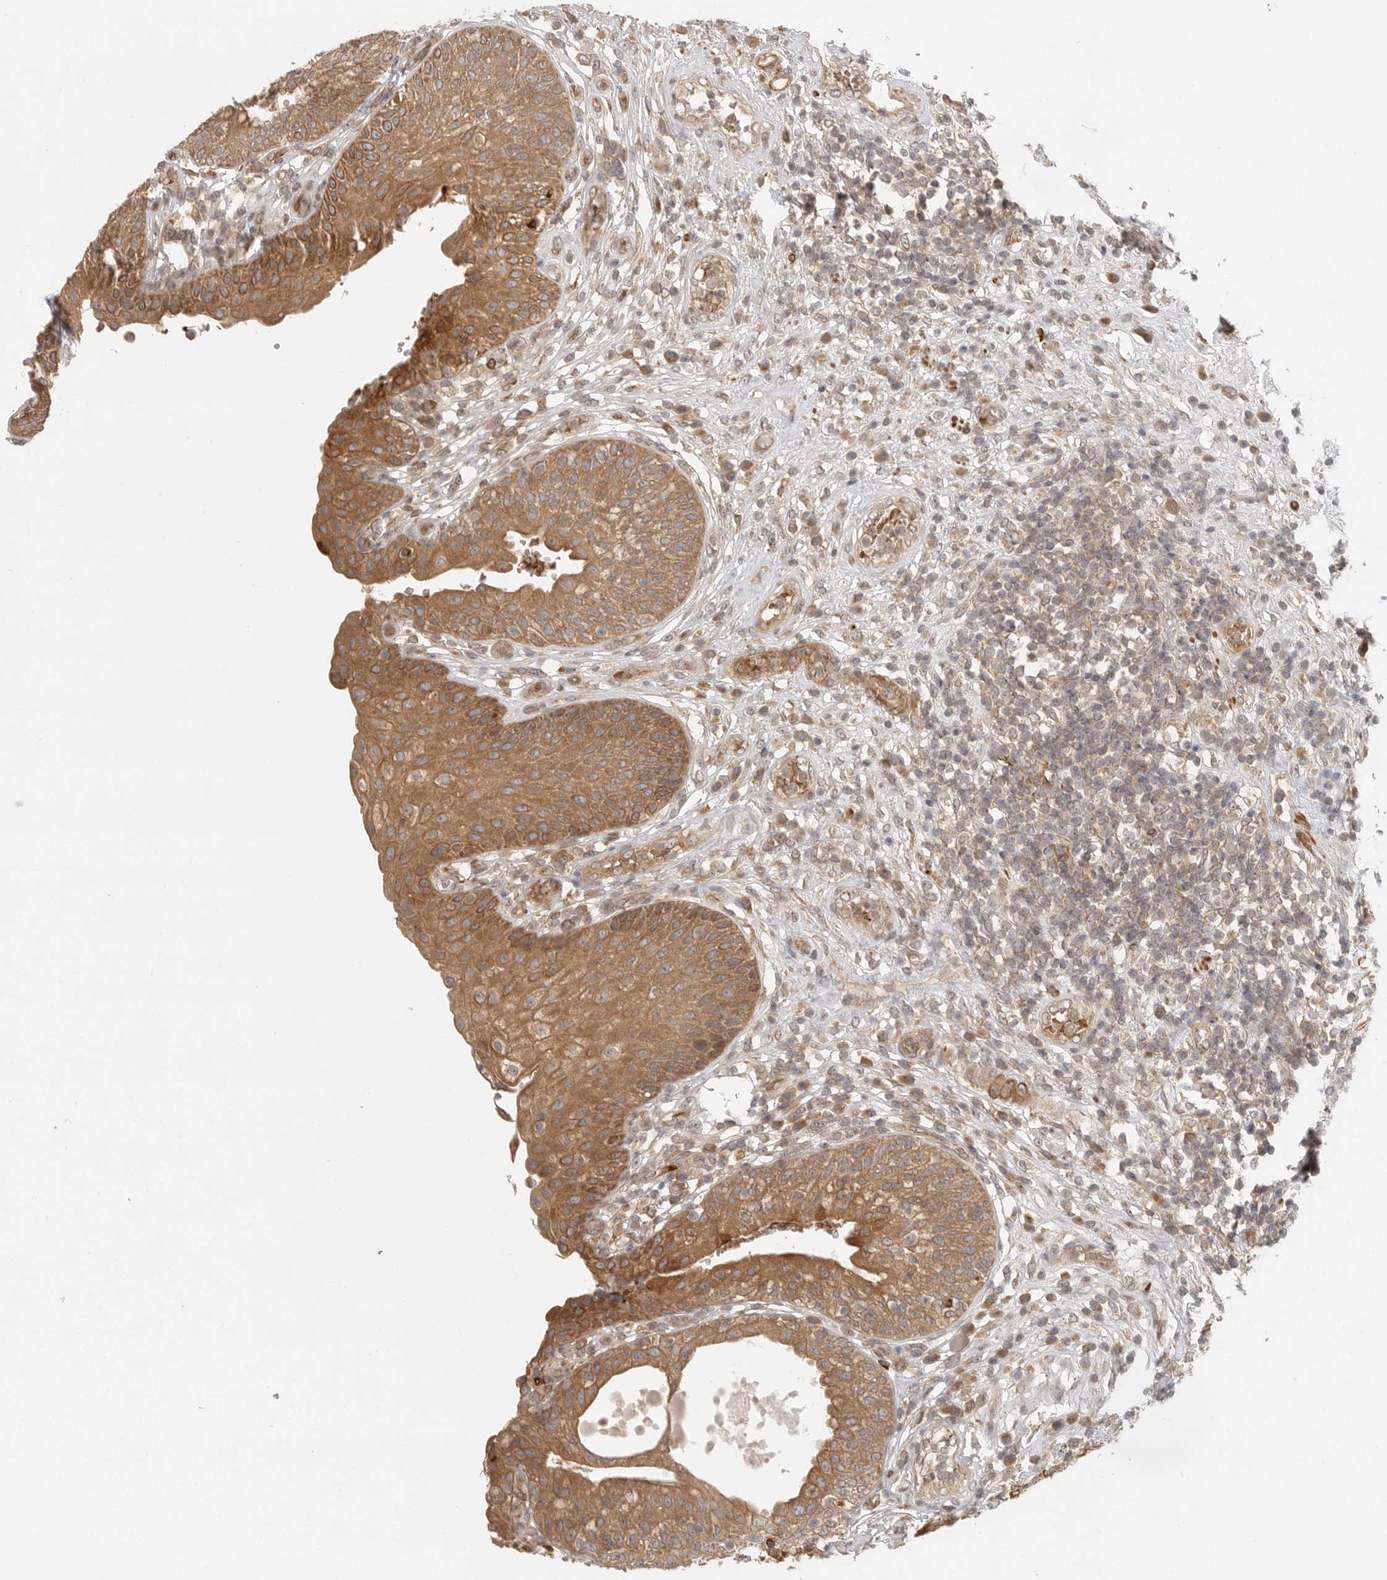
{"staining": {"intensity": "moderate", "quantity": ">75%", "location": "cytoplasmic/membranous"}, "tissue": "urinary bladder", "cell_type": "Urothelial cells", "image_type": "normal", "snomed": [{"axis": "morphology", "description": "Normal tissue, NOS"}, {"axis": "topography", "description": "Urinary bladder"}], "caption": "IHC photomicrograph of benign urinary bladder: human urinary bladder stained using immunohistochemistry exhibits medium levels of moderate protein expression localized specifically in the cytoplasmic/membranous of urothelial cells, appearing as a cytoplasmic/membranous brown color.", "gene": "CCPG1", "patient": {"sex": "female", "age": 62}}